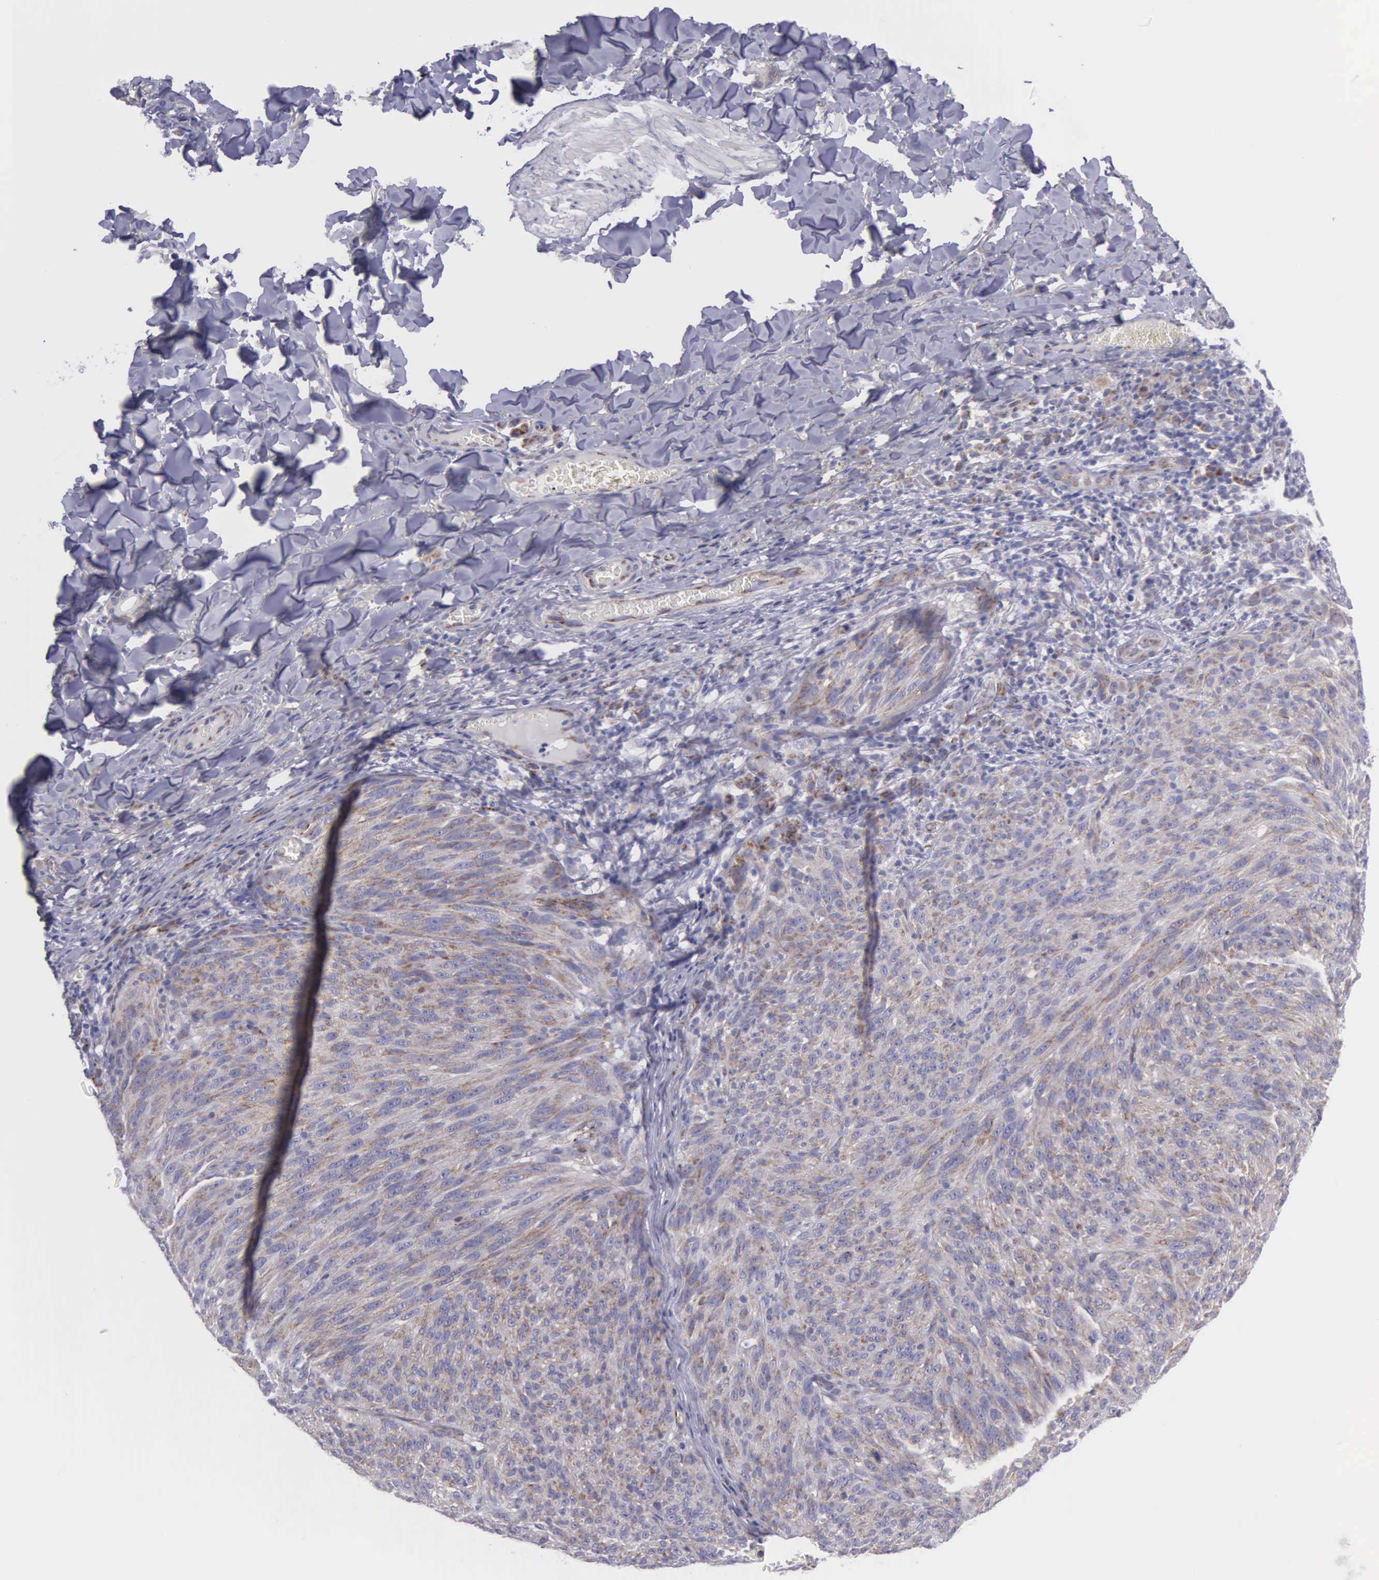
{"staining": {"intensity": "weak", "quantity": "25%-75%", "location": "cytoplasmic/membranous"}, "tissue": "melanoma", "cell_type": "Tumor cells", "image_type": "cancer", "snomed": [{"axis": "morphology", "description": "Malignant melanoma, NOS"}, {"axis": "topography", "description": "Skin"}], "caption": "There is low levels of weak cytoplasmic/membranous expression in tumor cells of melanoma, as demonstrated by immunohistochemical staining (brown color).", "gene": "SYNJ2BP", "patient": {"sex": "male", "age": 76}}